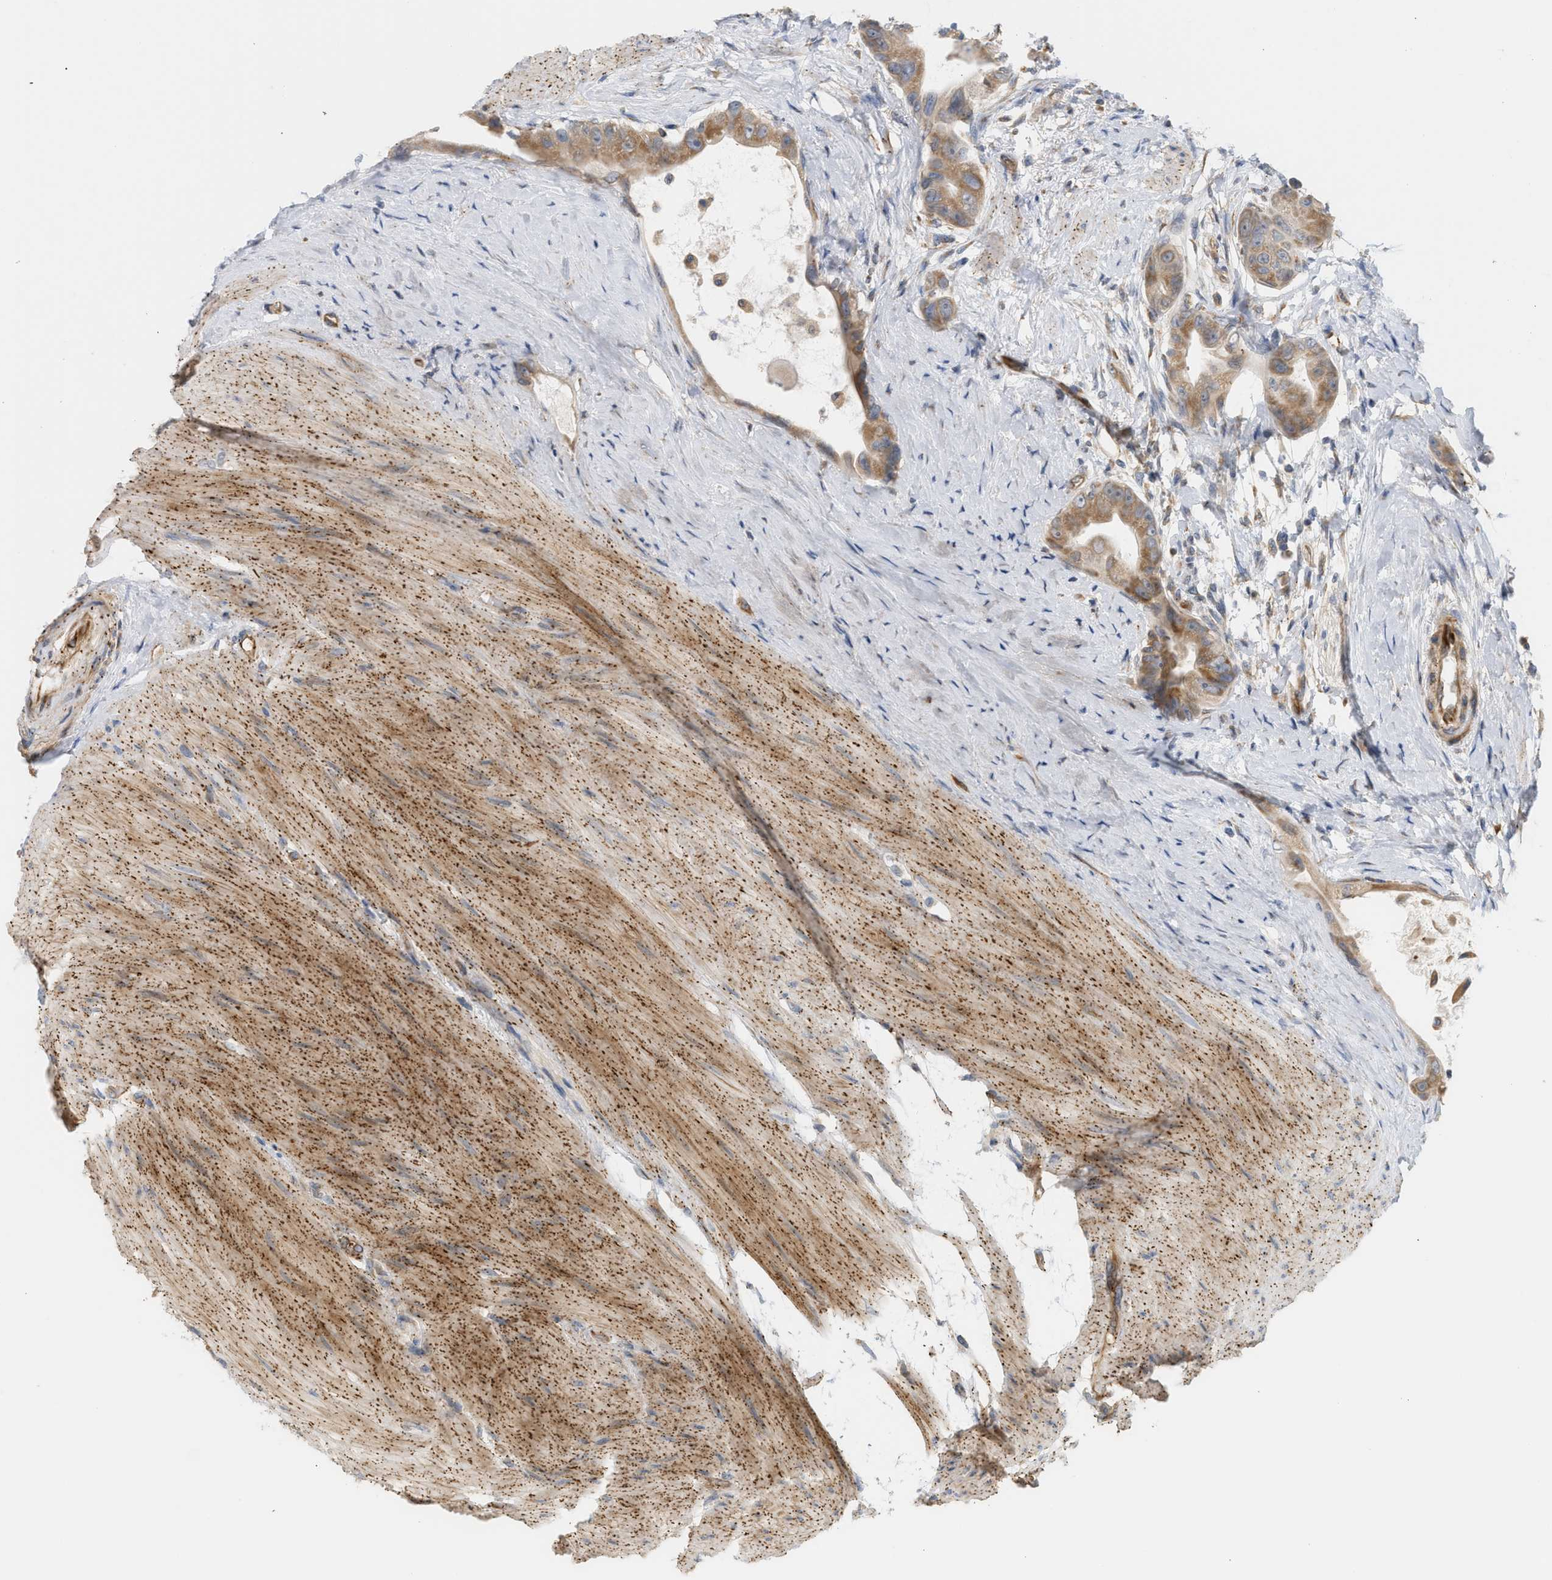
{"staining": {"intensity": "moderate", "quantity": ">75%", "location": "cytoplasmic/membranous"}, "tissue": "colorectal cancer", "cell_type": "Tumor cells", "image_type": "cancer", "snomed": [{"axis": "morphology", "description": "Adenocarcinoma, NOS"}, {"axis": "topography", "description": "Rectum"}], "caption": "Immunohistochemical staining of human colorectal cancer exhibits medium levels of moderate cytoplasmic/membranous positivity in approximately >75% of tumor cells.", "gene": "SVOP", "patient": {"sex": "male", "age": 51}}